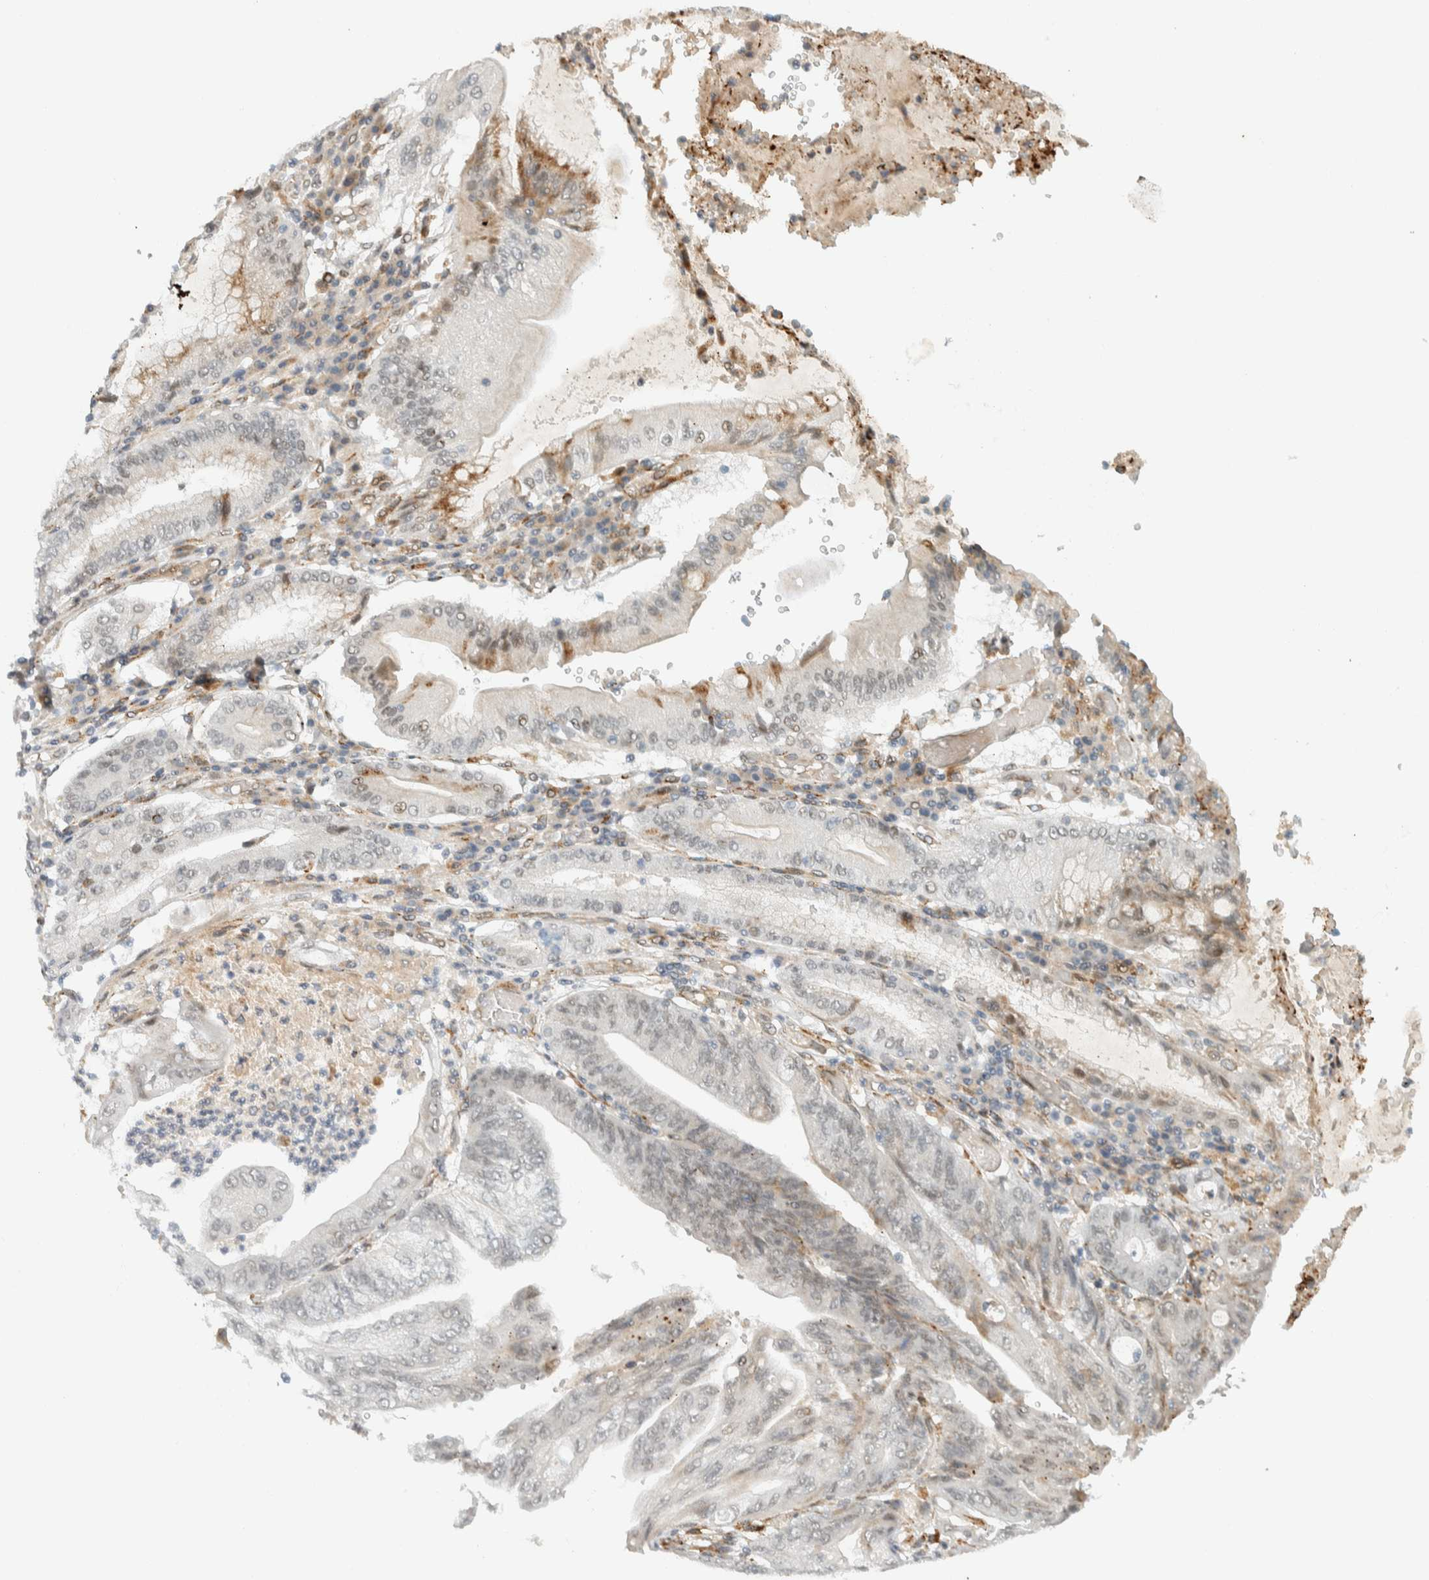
{"staining": {"intensity": "weak", "quantity": "<25%", "location": "nuclear"}, "tissue": "stomach cancer", "cell_type": "Tumor cells", "image_type": "cancer", "snomed": [{"axis": "morphology", "description": "Adenocarcinoma, NOS"}, {"axis": "topography", "description": "Stomach"}], "caption": "Adenocarcinoma (stomach) stained for a protein using immunohistochemistry (IHC) demonstrates no staining tumor cells.", "gene": "ITPRID1", "patient": {"sex": "female", "age": 73}}